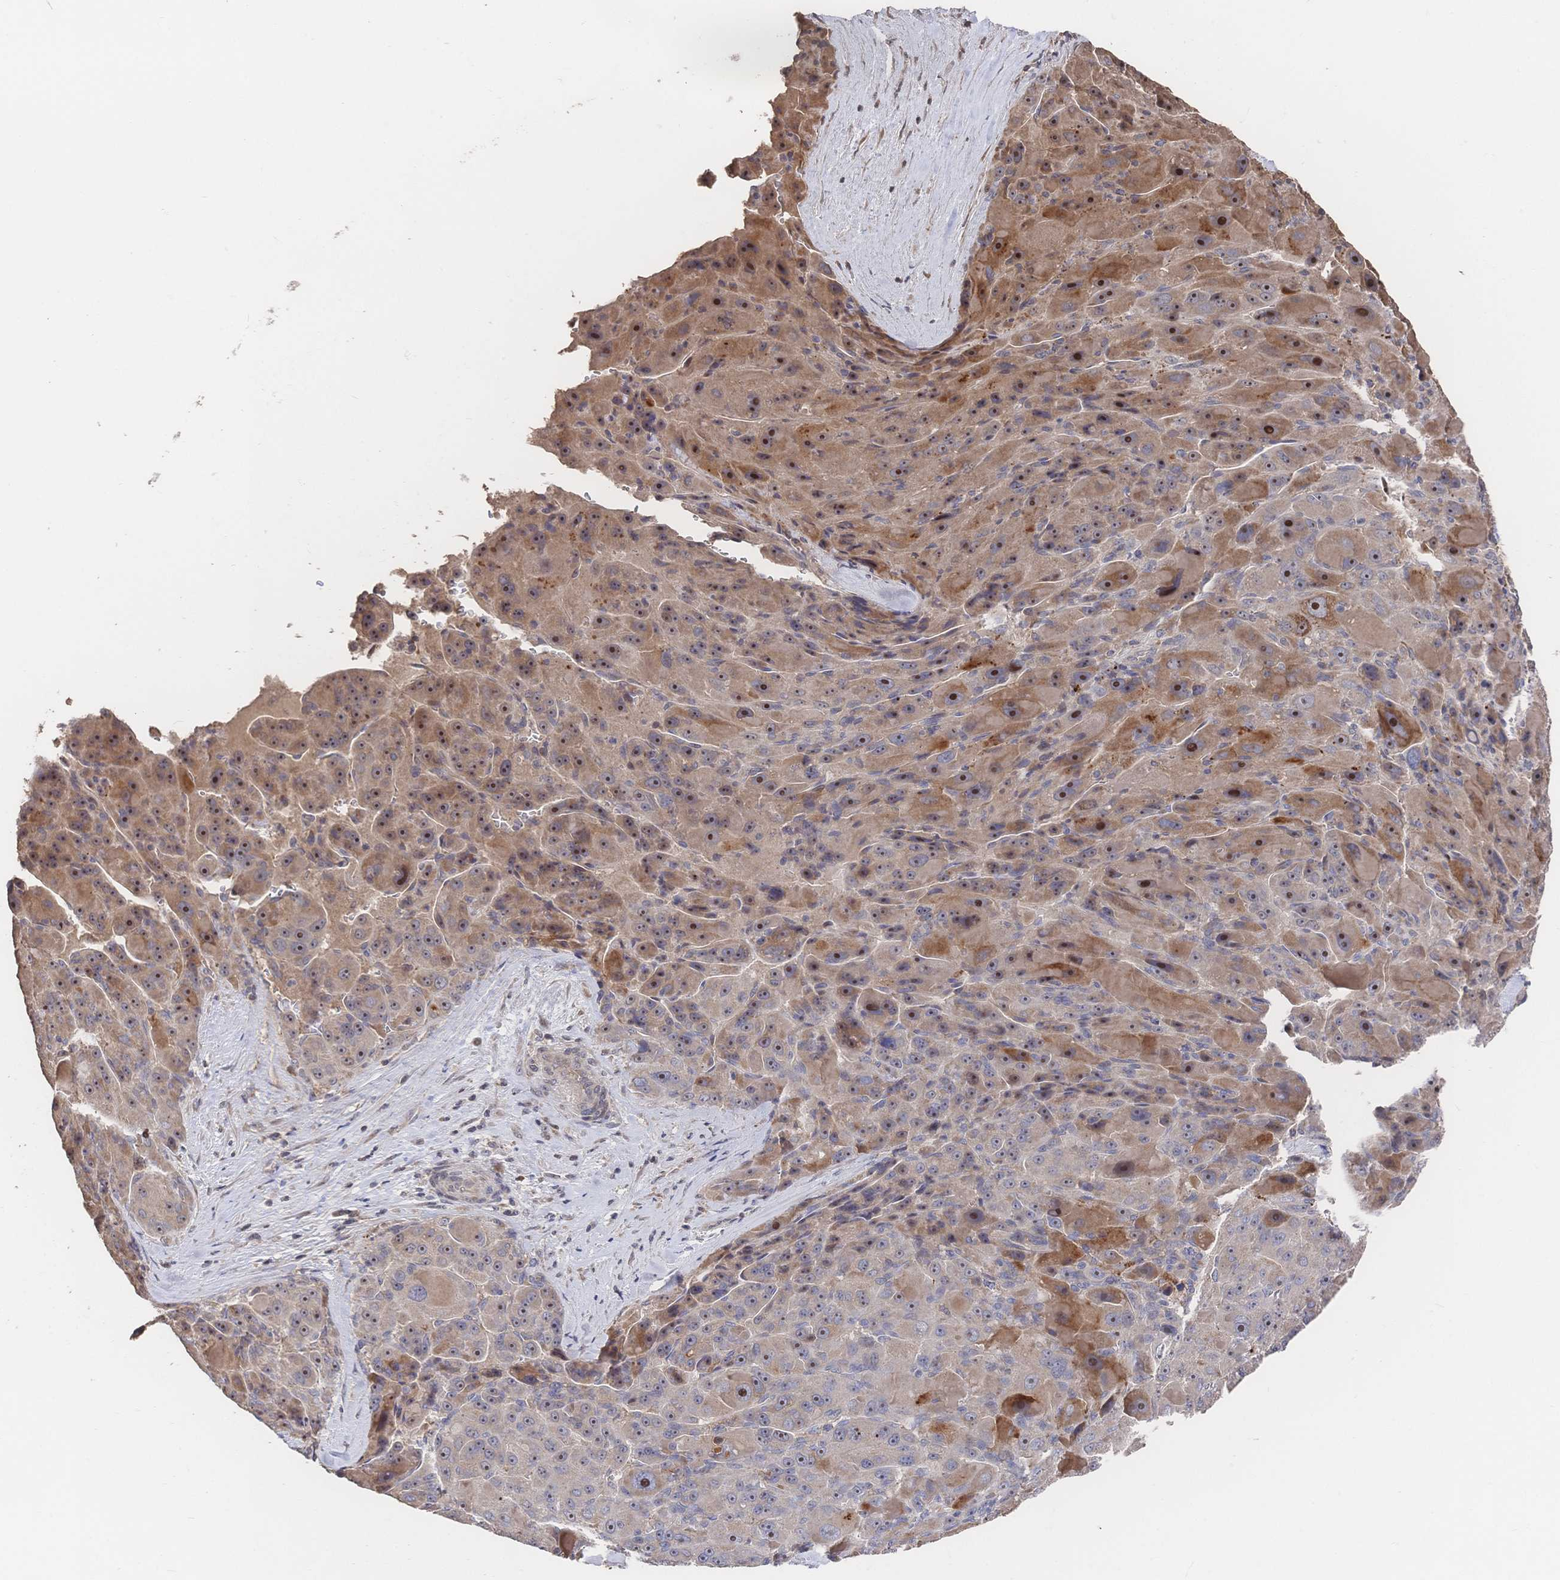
{"staining": {"intensity": "moderate", "quantity": ">75%", "location": "cytoplasmic/membranous,nuclear"}, "tissue": "liver cancer", "cell_type": "Tumor cells", "image_type": "cancer", "snomed": [{"axis": "morphology", "description": "Carcinoma, Hepatocellular, NOS"}, {"axis": "topography", "description": "Liver"}], "caption": "Hepatocellular carcinoma (liver) tissue exhibits moderate cytoplasmic/membranous and nuclear staining in about >75% of tumor cells, visualized by immunohistochemistry.", "gene": "DNAJA4", "patient": {"sex": "male", "age": 76}}